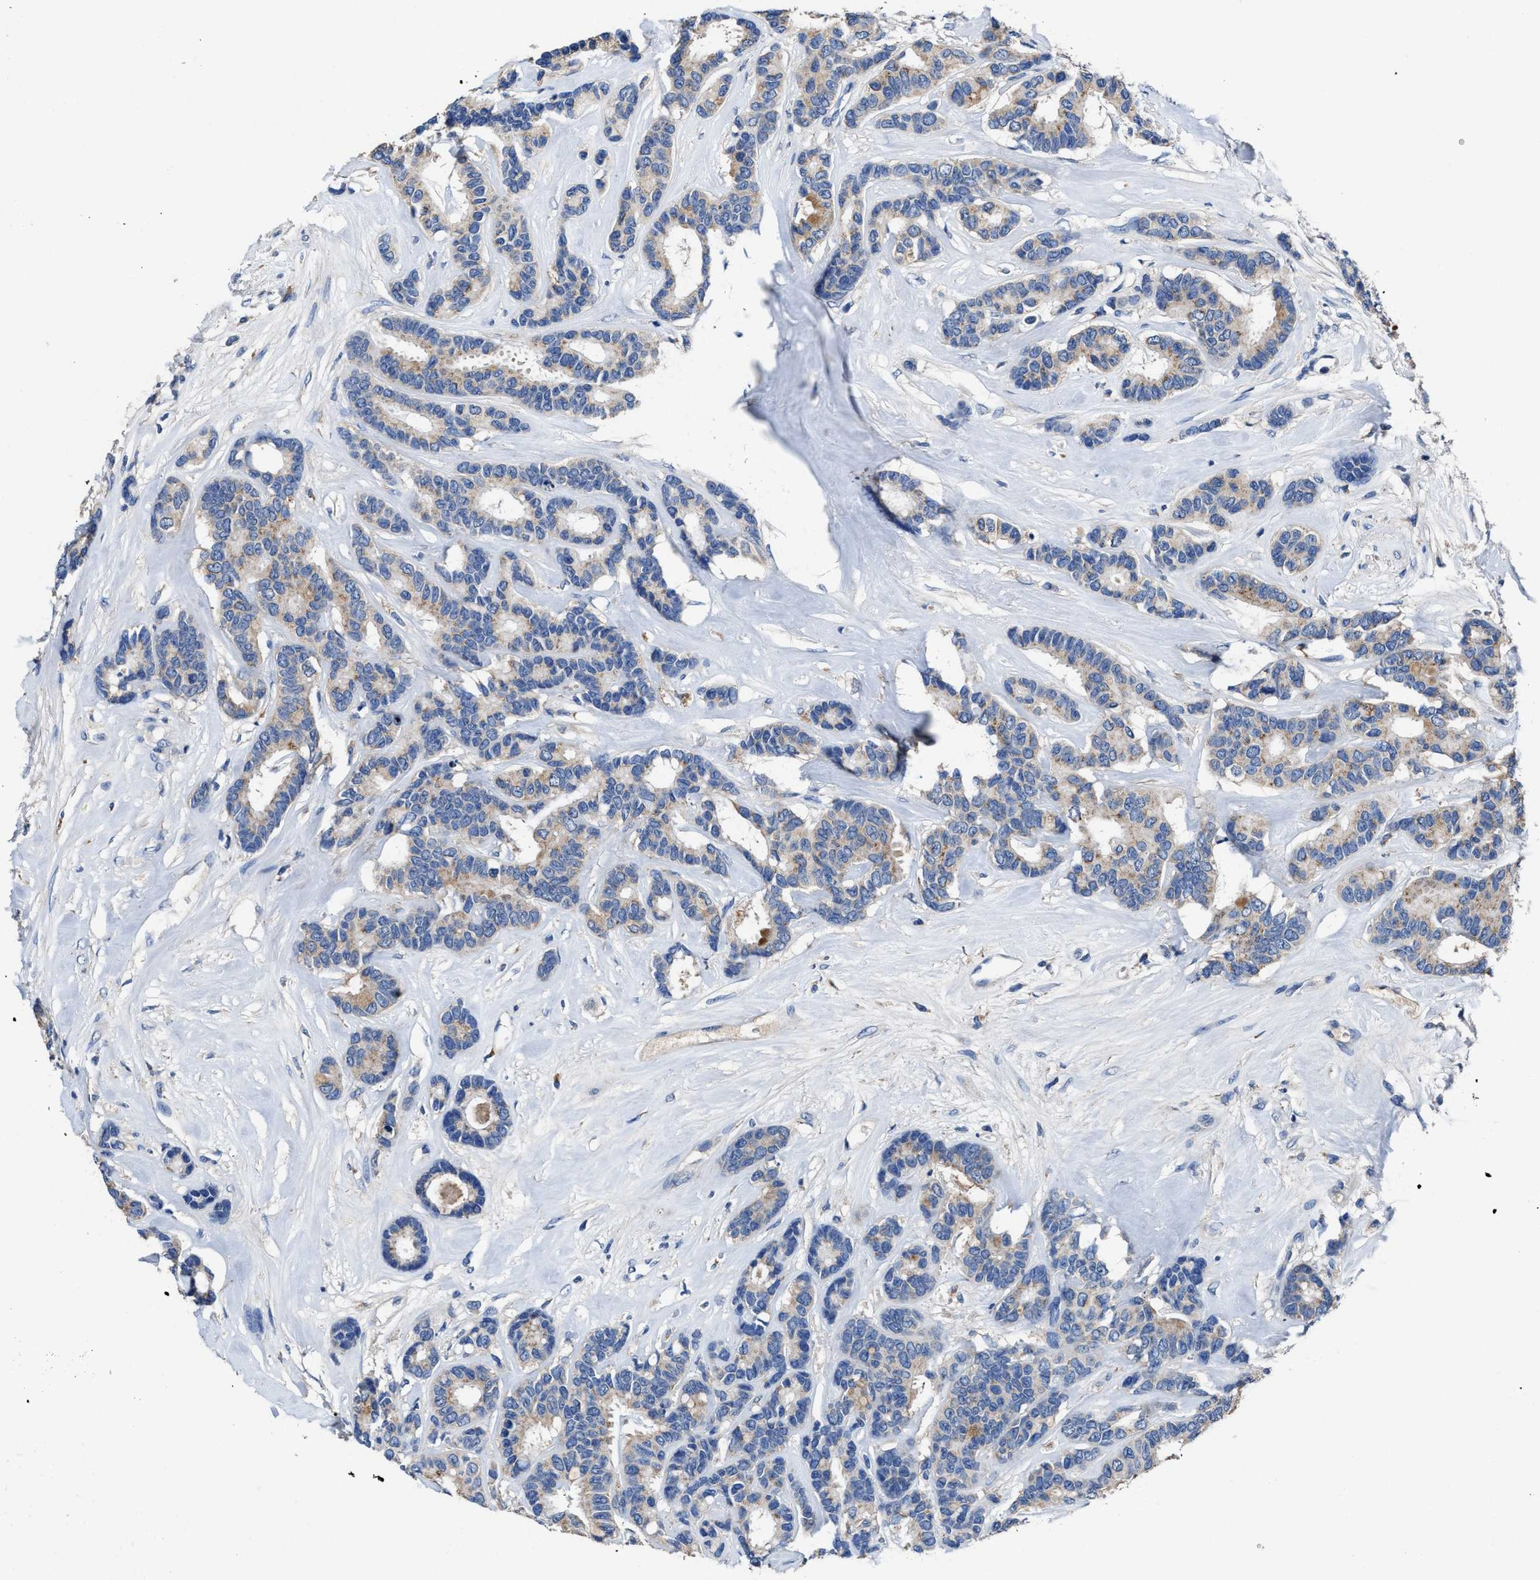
{"staining": {"intensity": "weak", "quantity": "<25%", "location": "cytoplasmic/membranous"}, "tissue": "breast cancer", "cell_type": "Tumor cells", "image_type": "cancer", "snomed": [{"axis": "morphology", "description": "Duct carcinoma"}, {"axis": "topography", "description": "Breast"}], "caption": "Immunohistochemistry (IHC) of human intraductal carcinoma (breast) exhibits no expression in tumor cells. (Stains: DAB (3,3'-diaminobenzidine) immunohistochemistry with hematoxylin counter stain, Microscopy: brightfield microscopy at high magnification).", "gene": "UBR4", "patient": {"sex": "female", "age": 87}}